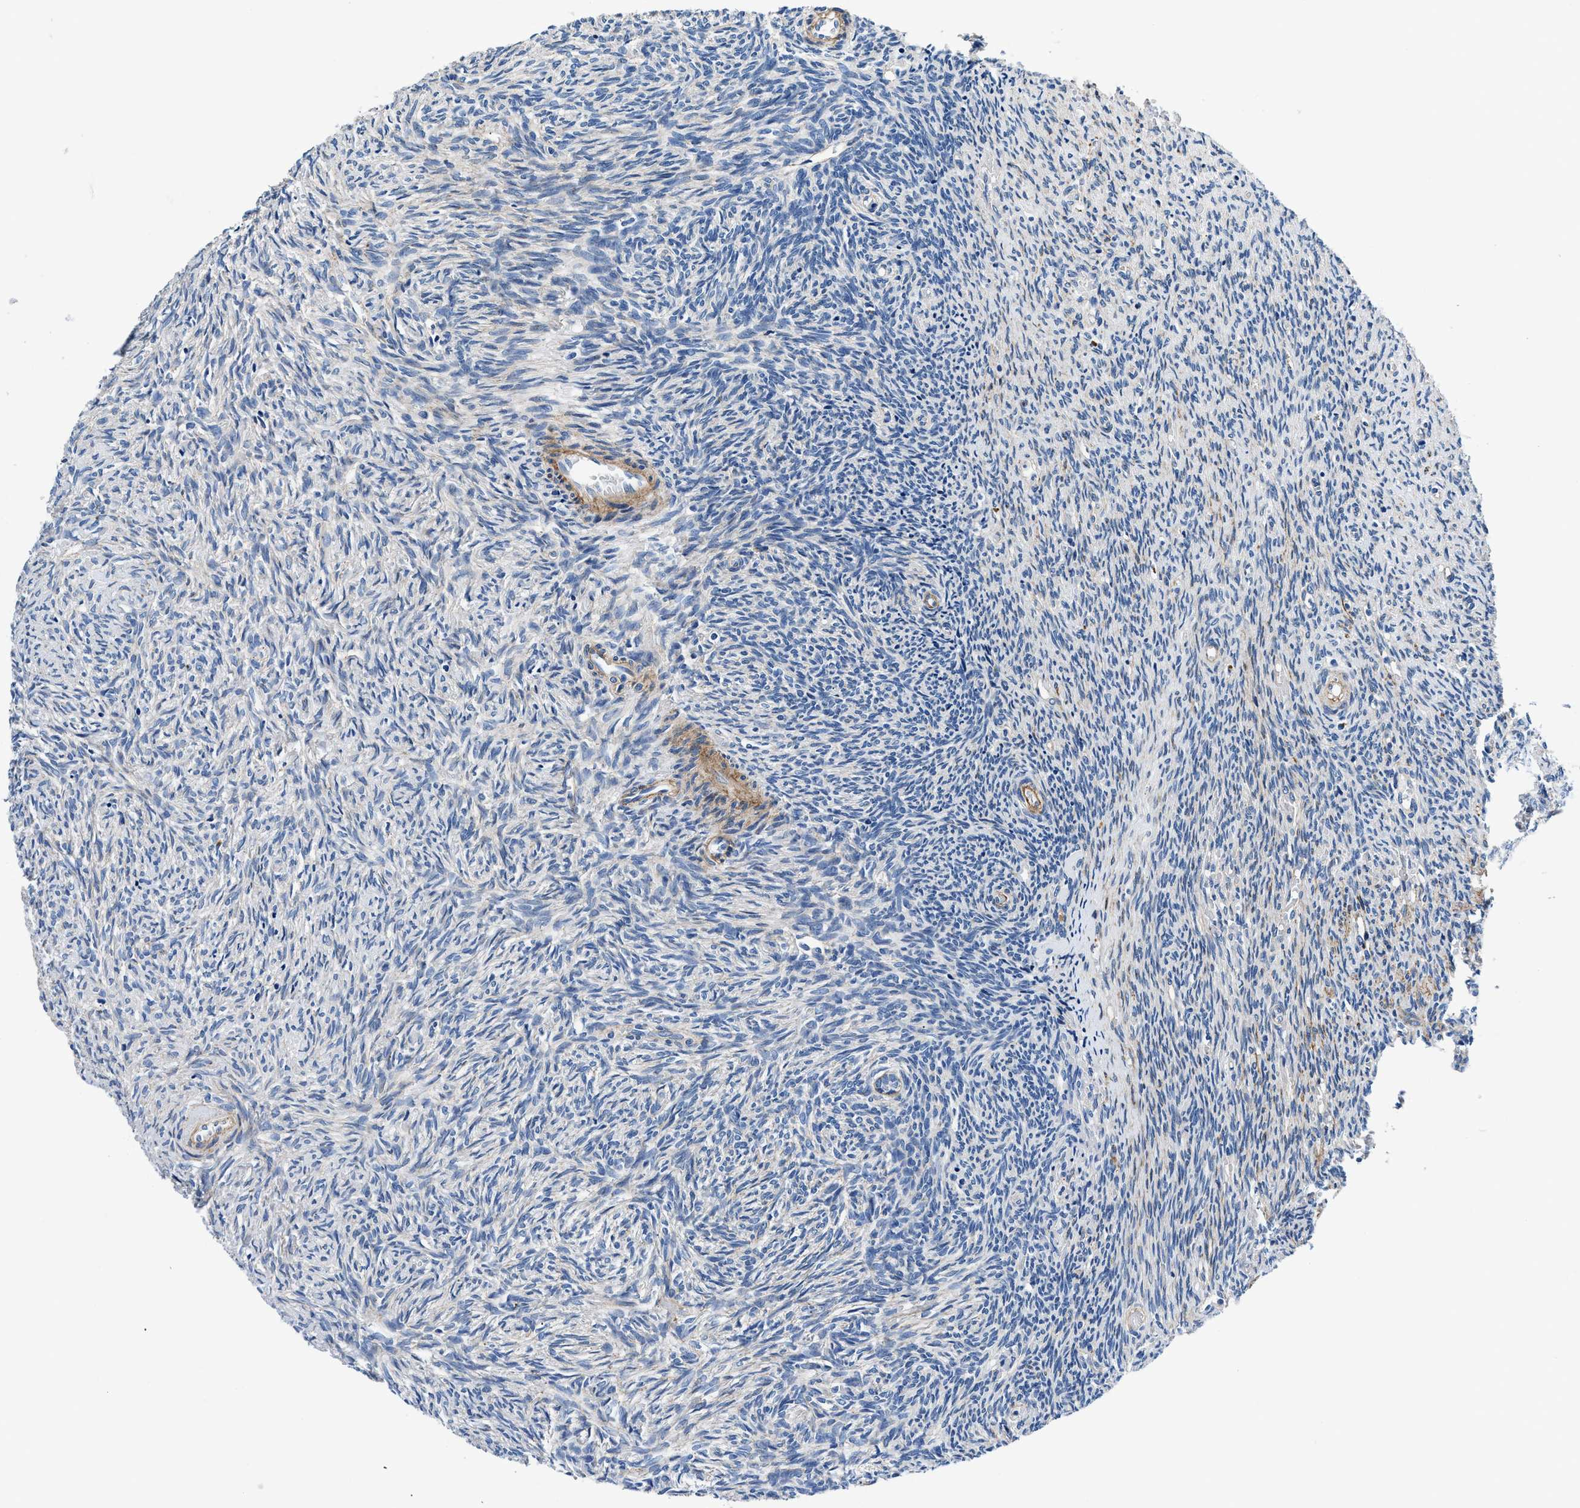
{"staining": {"intensity": "moderate", "quantity": "25%-75%", "location": "cytoplasmic/membranous"}, "tissue": "ovary", "cell_type": "Ovarian stroma cells", "image_type": "normal", "snomed": [{"axis": "morphology", "description": "Normal tissue, NOS"}, {"axis": "topography", "description": "Ovary"}], "caption": "Immunohistochemical staining of normal human ovary reveals medium levels of moderate cytoplasmic/membranous staining in approximately 25%-75% of ovarian stroma cells.", "gene": "DAG1", "patient": {"sex": "female", "age": 41}}